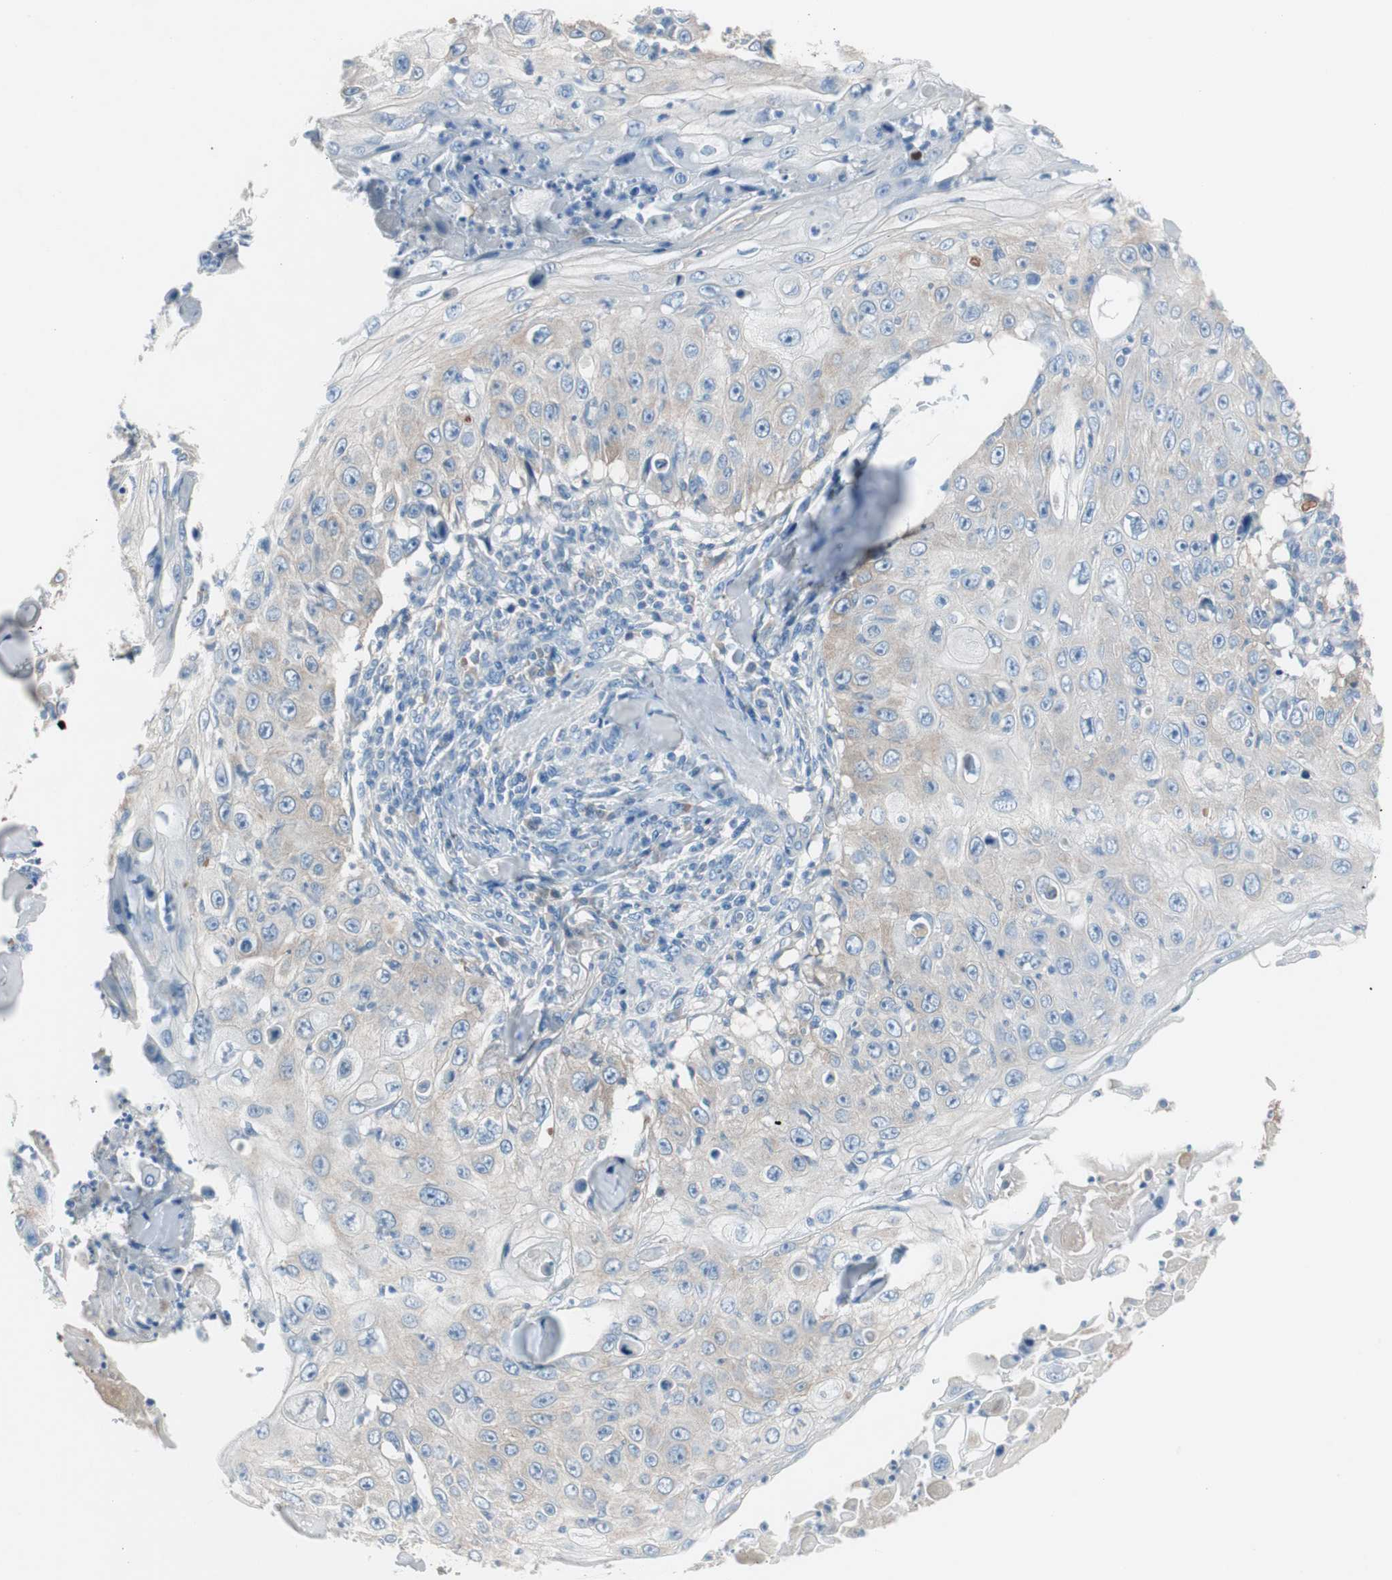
{"staining": {"intensity": "weak", "quantity": "<25%", "location": "cytoplasmic/membranous"}, "tissue": "skin cancer", "cell_type": "Tumor cells", "image_type": "cancer", "snomed": [{"axis": "morphology", "description": "Squamous cell carcinoma, NOS"}, {"axis": "topography", "description": "Skin"}], "caption": "An IHC photomicrograph of squamous cell carcinoma (skin) is shown. There is no staining in tumor cells of squamous cell carcinoma (skin). (DAB (3,3'-diaminobenzidine) IHC visualized using brightfield microscopy, high magnification).", "gene": "SERPINF1", "patient": {"sex": "male", "age": 86}}